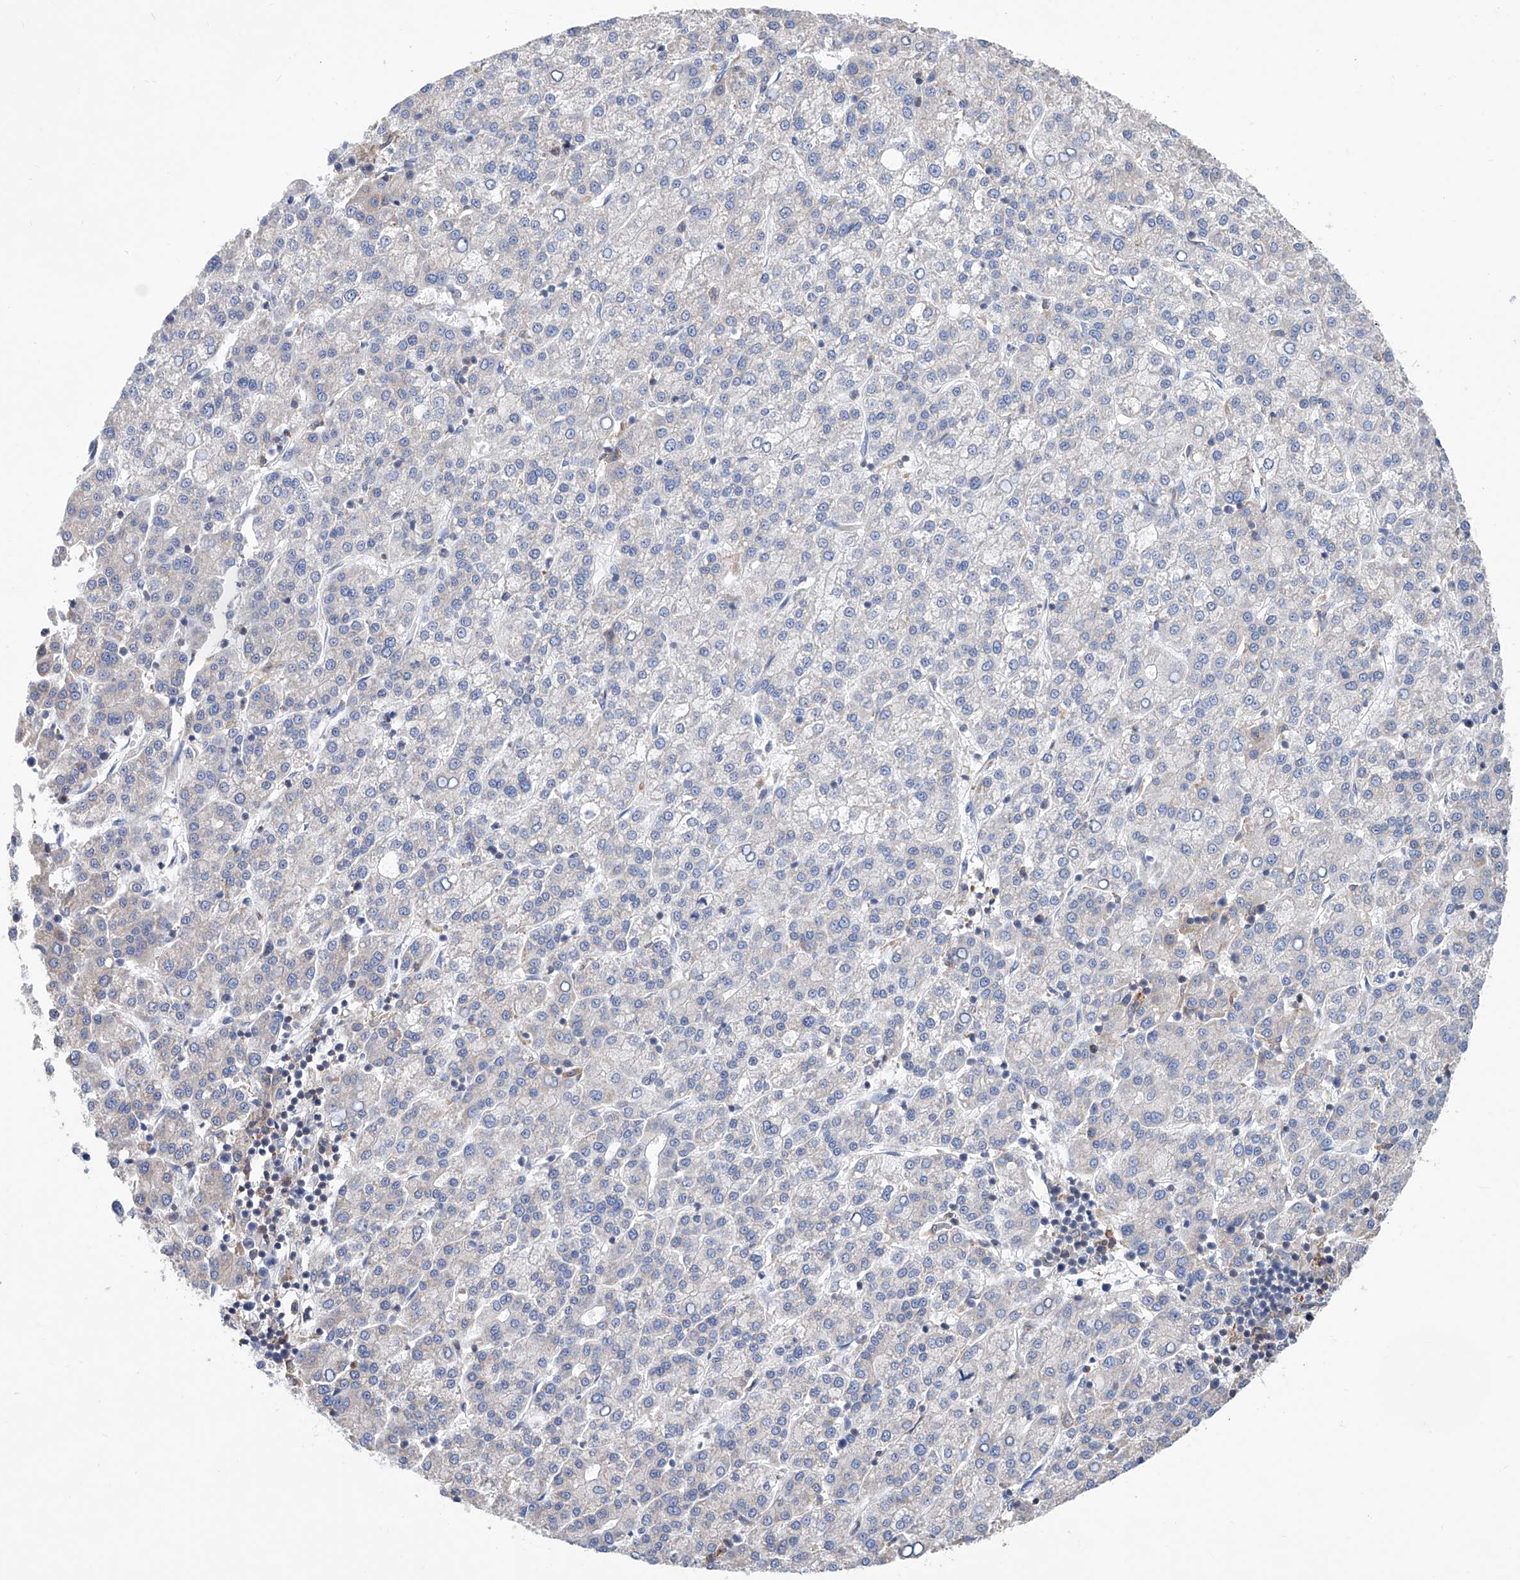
{"staining": {"intensity": "negative", "quantity": "none", "location": "none"}, "tissue": "liver cancer", "cell_type": "Tumor cells", "image_type": "cancer", "snomed": [{"axis": "morphology", "description": "Carcinoma, Hepatocellular, NOS"}, {"axis": "topography", "description": "Liver"}], "caption": "High power microscopy histopathology image of an IHC micrograph of hepatocellular carcinoma (liver), revealing no significant expression in tumor cells.", "gene": "MAD2L1", "patient": {"sex": "female", "age": 58}}